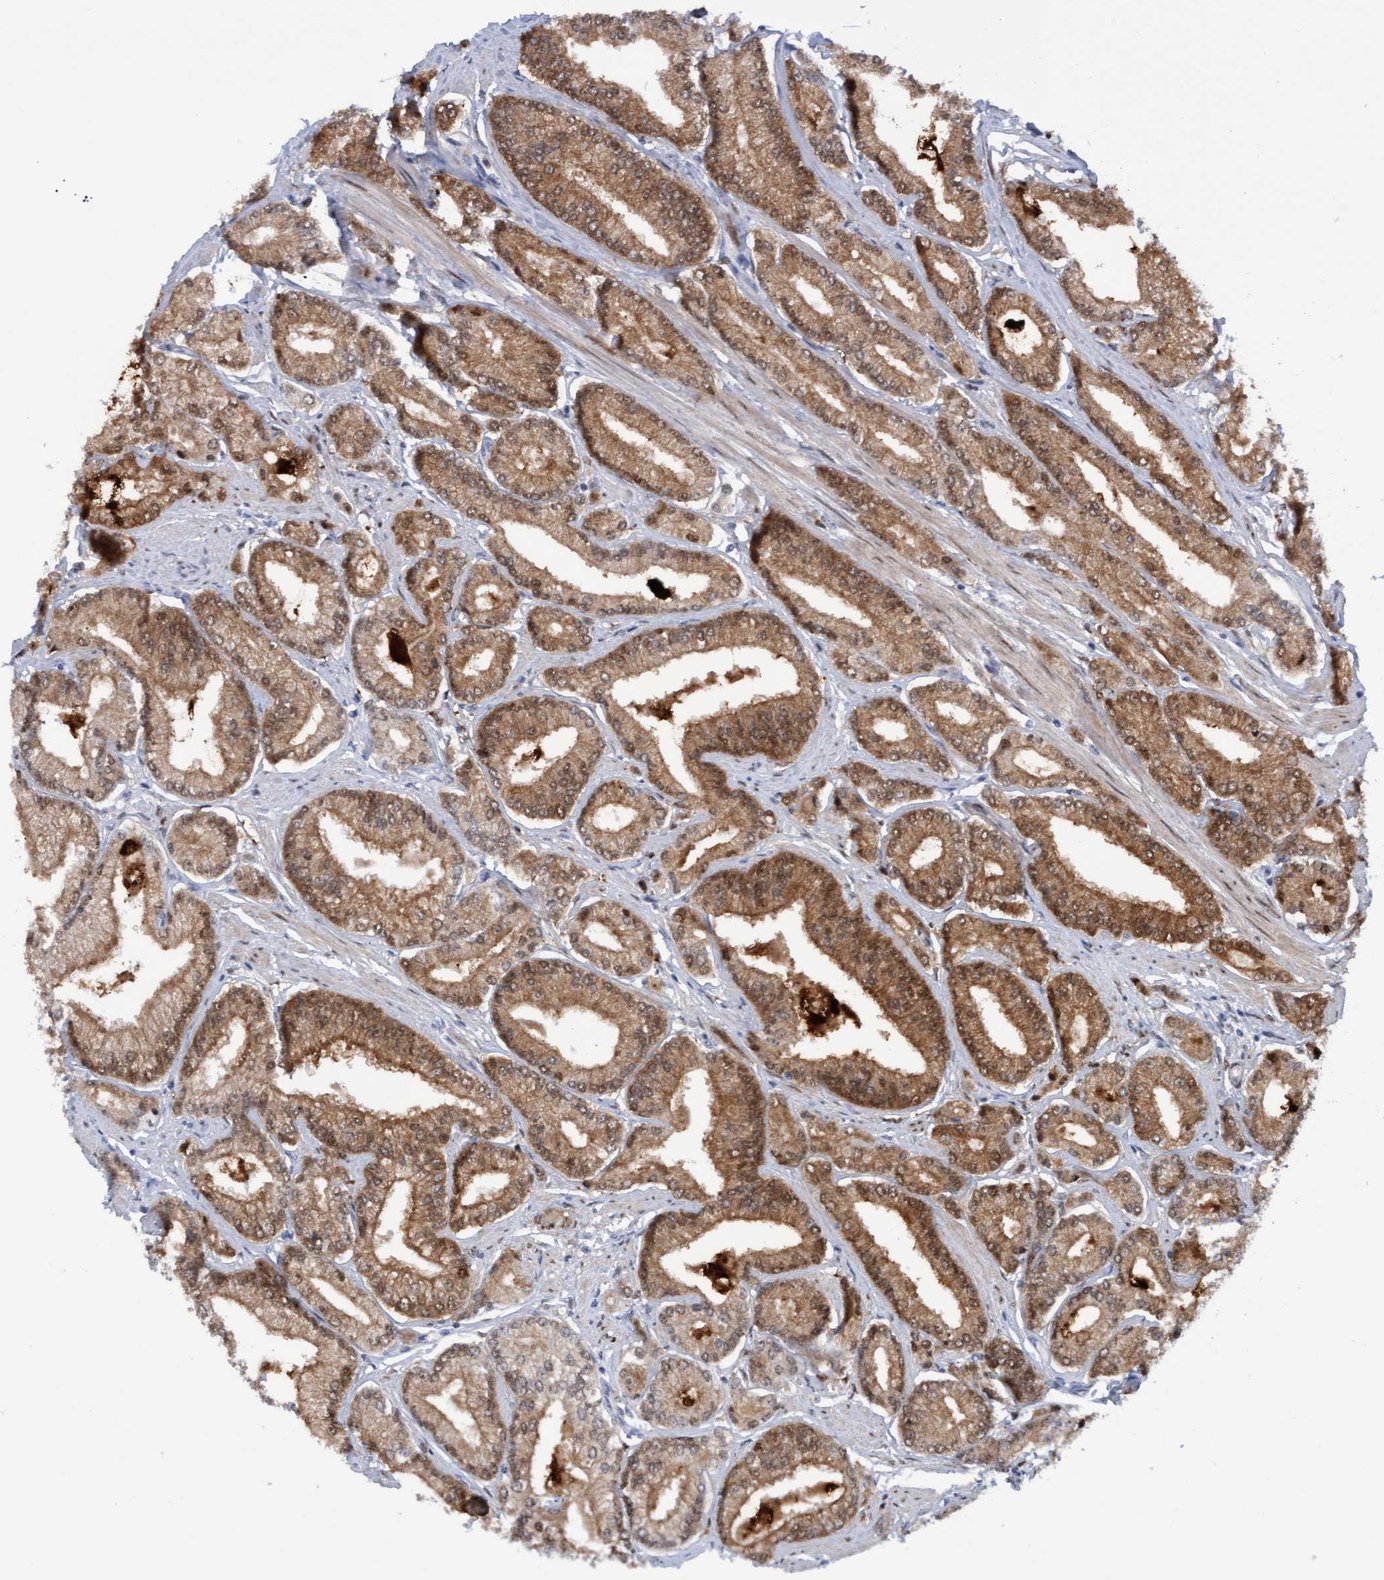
{"staining": {"intensity": "moderate", "quantity": ">75%", "location": "cytoplasmic/membranous"}, "tissue": "prostate cancer", "cell_type": "Tumor cells", "image_type": "cancer", "snomed": [{"axis": "morphology", "description": "Adenocarcinoma, Low grade"}, {"axis": "topography", "description": "Prostate"}], "caption": "Adenocarcinoma (low-grade) (prostate) stained with a brown dye displays moderate cytoplasmic/membranous positive expression in about >75% of tumor cells.", "gene": "PINX1", "patient": {"sex": "male", "age": 52}}